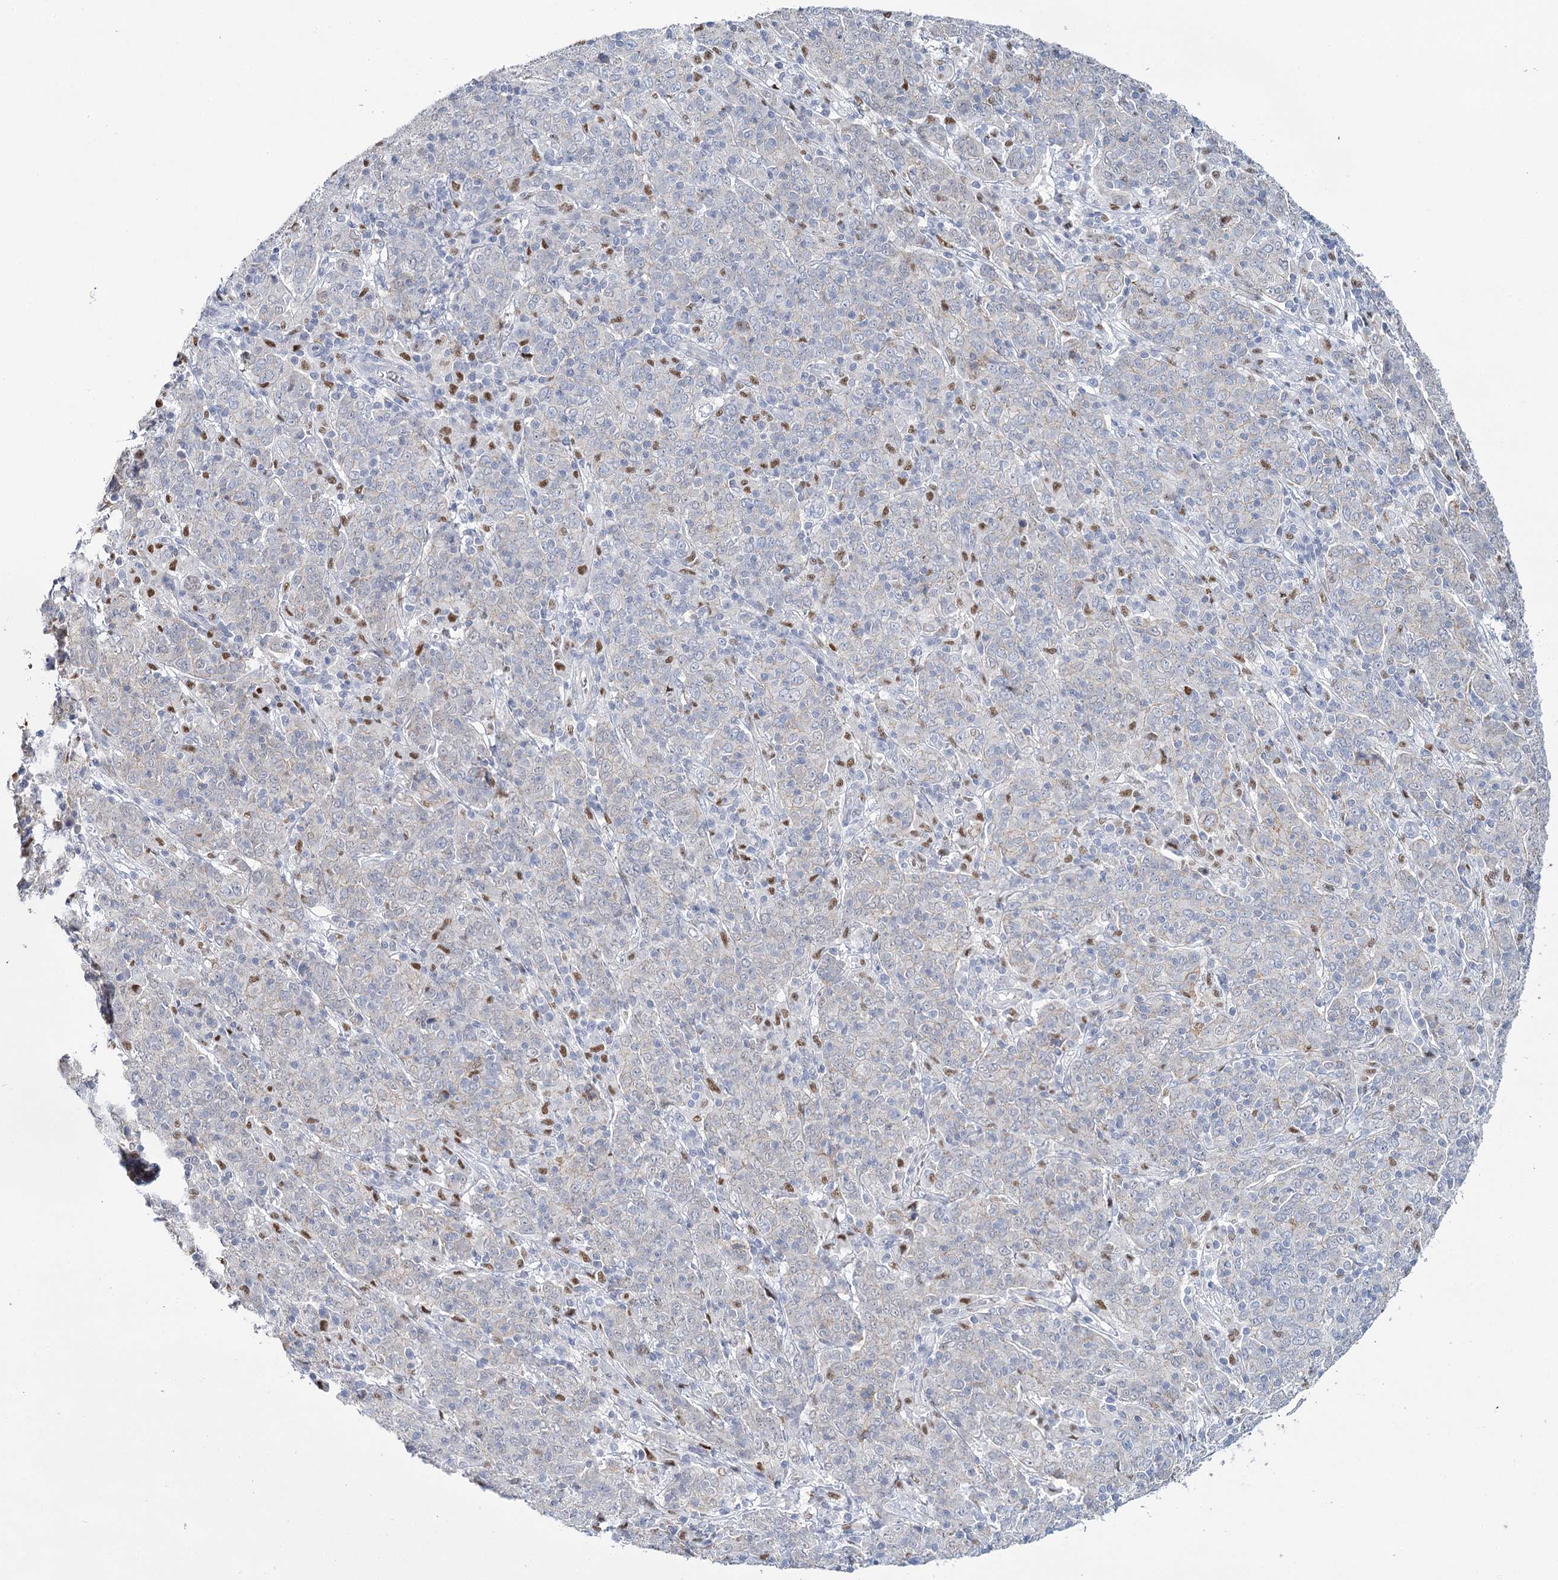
{"staining": {"intensity": "negative", "quantity": "none", "location": "none"}, "tissue": "cervical cancer", "cell_type": "Tumor cells", "image_type": "cancer", "snomed": [{"axis": "morphology", "description": "Squamous cell carcinoma, NOS"}, {"axis": "topography", "description": "Cervix"}], "caption": "Immunohistochemistry (IHC) histopathology image of cervical cancer stained for a protein (brown), which exhibits no staining in tumor cells. (DAB (3,3'-diaminobenzidine) immunohistochemistry (IHC), high magnification).", "gene": "IGSF3", "patient": {"sex": "female", "age": 67}}